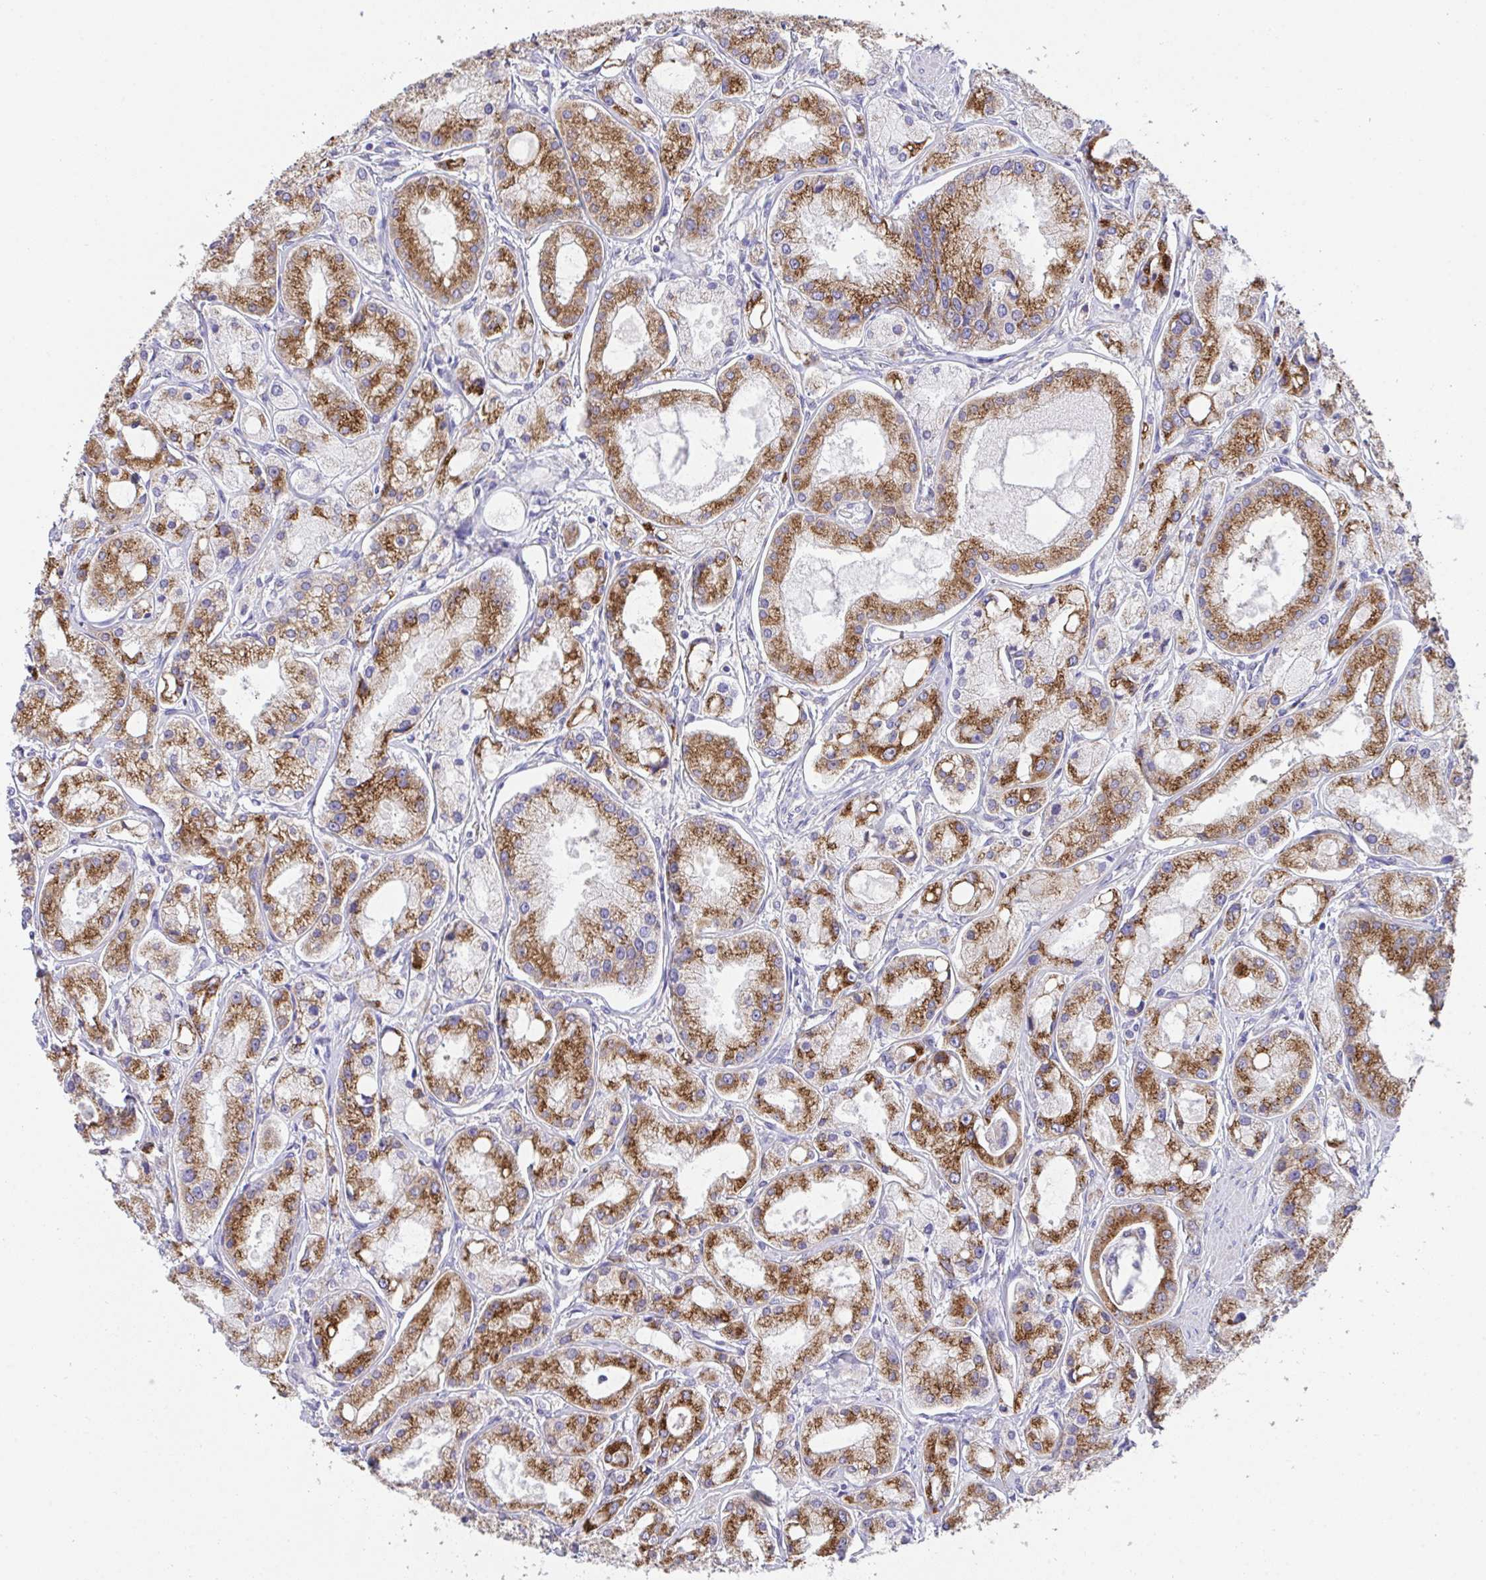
{"staining": {"intensity": "strong", "quantity": ">75%", "location": "cytoplasmic/membranous"}, "tissue": "prostate cancer", "cell_type": "Tumor cells", "image_type": "cancer", "snomed": [{"axis": "morphology", "description": "Adenocarcinoma, High grade"}, {"axis": "topography", "description": "Prostate"}], "caption": "High-grade adenocarcinoma (prostate) stained for a protein shows strong cytoplasmic/membranous positivity in tumor cells. The protein of interest is stained brown, and the nuclei are stained in blue (DAB IHC with brightfield microscopy, high magnification).", "gene": "MIA3", "patient": {"sex": "male", "age": 66}}